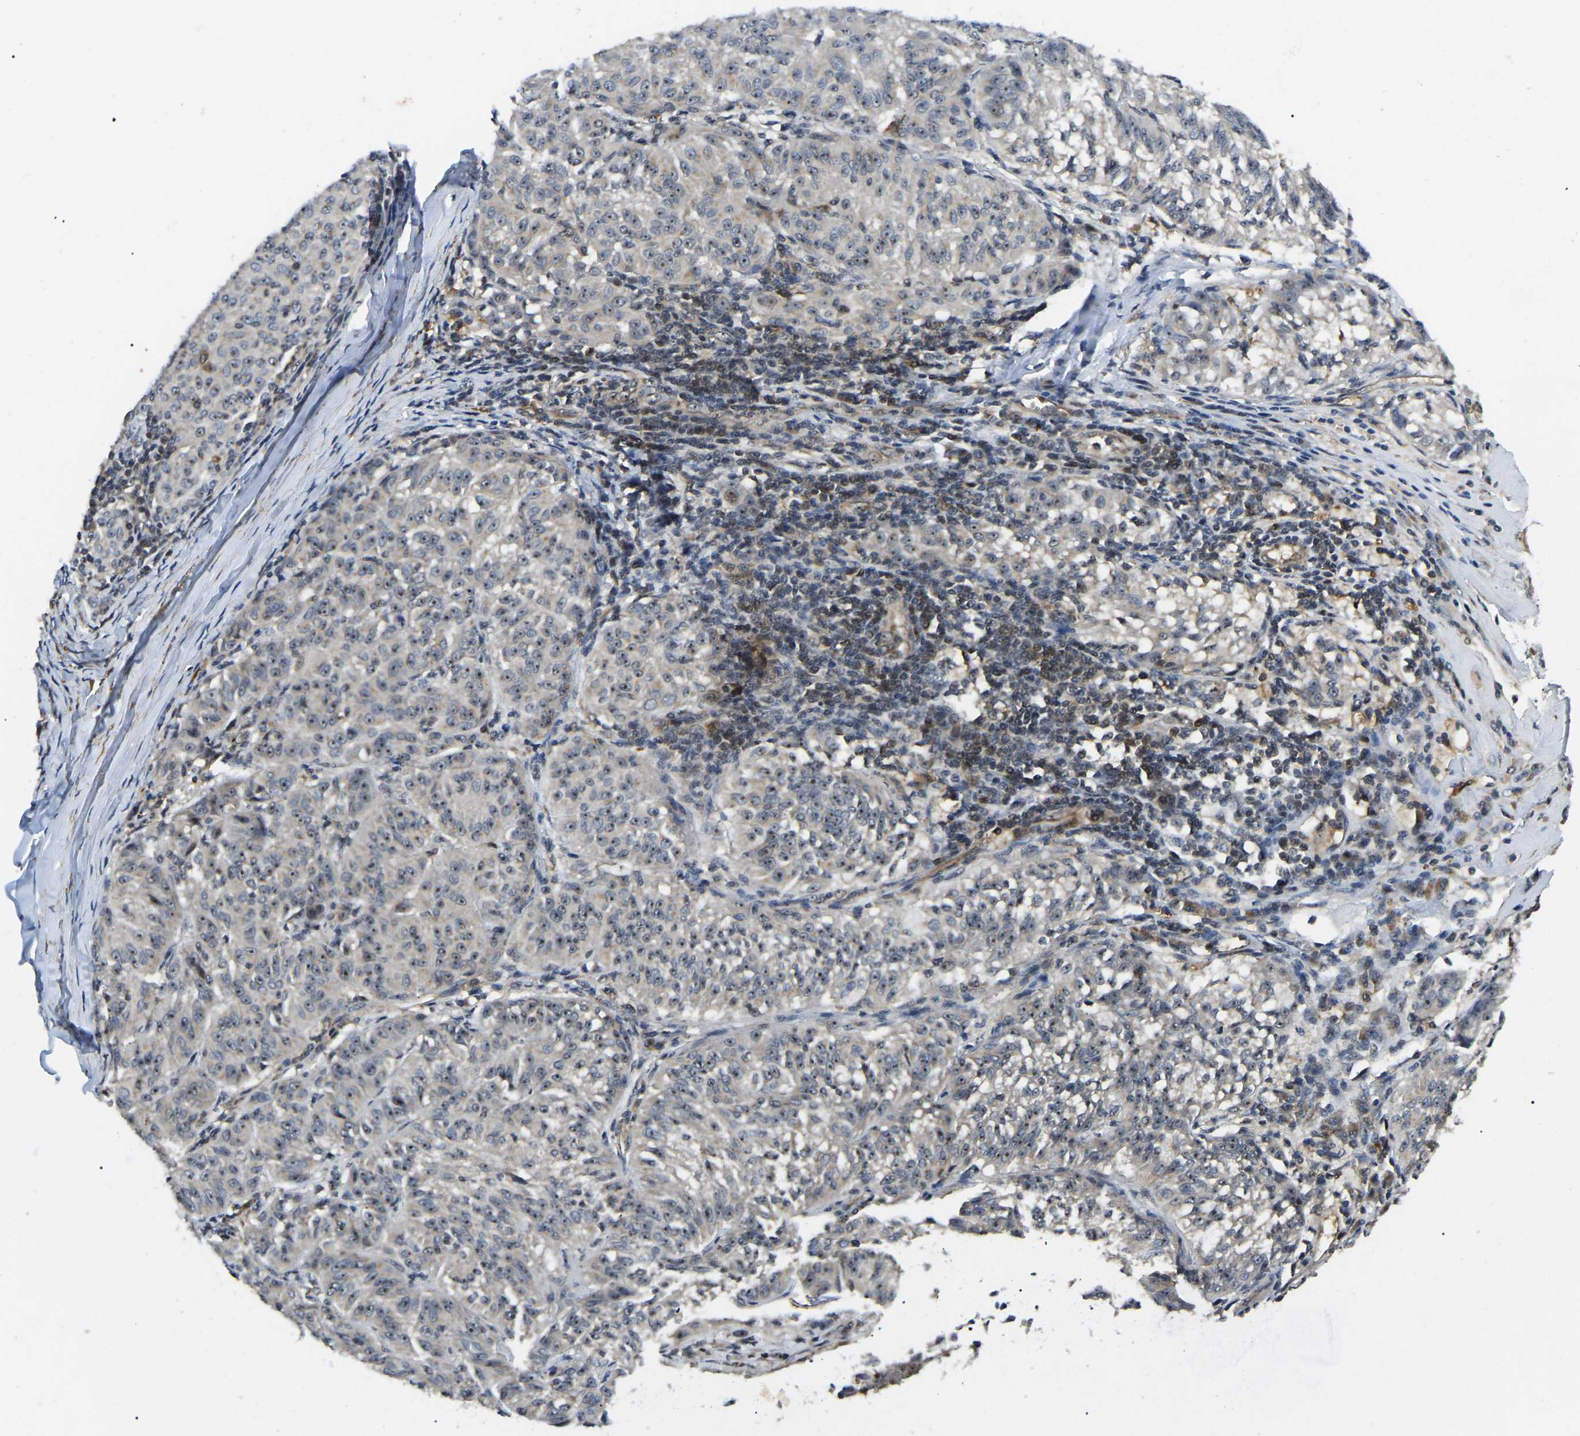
{"staining": {"intensity": "weak", "quantity": "<25%", "location": "nuclear"}, "tissue": "melanoma", "cell_type": "Tumor cells", "image_type": "cancer", "snomed": [{"axis": "morphology", "description": "Malignant melanoma, NOS"}, {"axis": "topography", "description": "Skin"}], "caption": "Immunohistochemical staining of human melanoma displays no significant positivity in tumor cells.", "gene": "RBM28", "patient": {"sex": "female", "age": 72}}